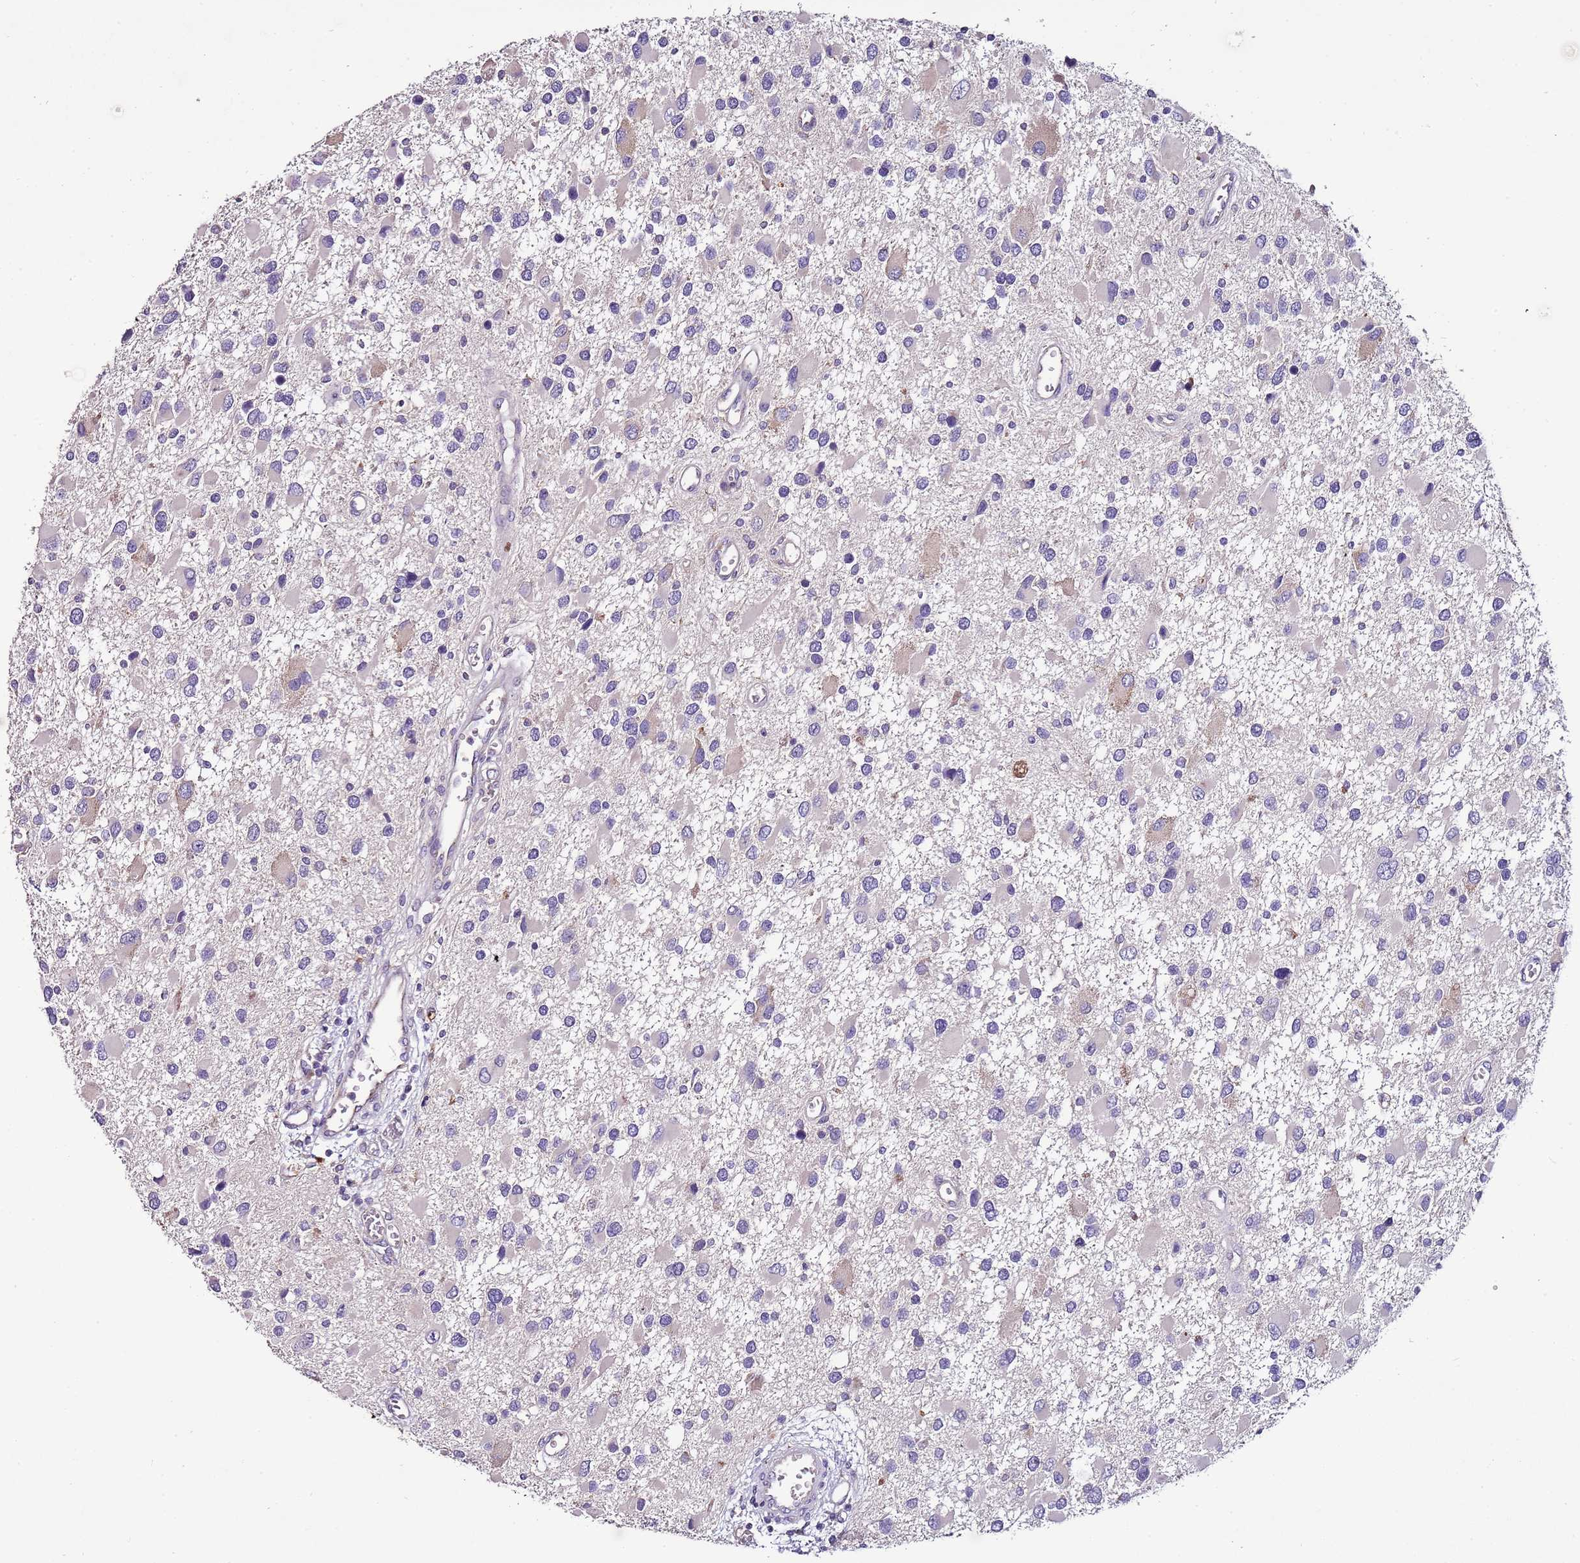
{"staining": {"intensity": "negative", "quantity": "none", "location": "none"}, "tissue": "glioma", "cell_type": "Tumor cells", "image_type": "cancer", "snomed": [{"axis": "morphology", "description": "Glioma, malignant, High grade"}, {"axis": "topography", "description": "Brain"}], "caption": "DAB (3,3'-diaminobenzidine) immunohistochemical staining of glioma shows no significant staining in tumor cells.", "gene": "FAM20A", "patient": {"sex": "male", "age": 53}}